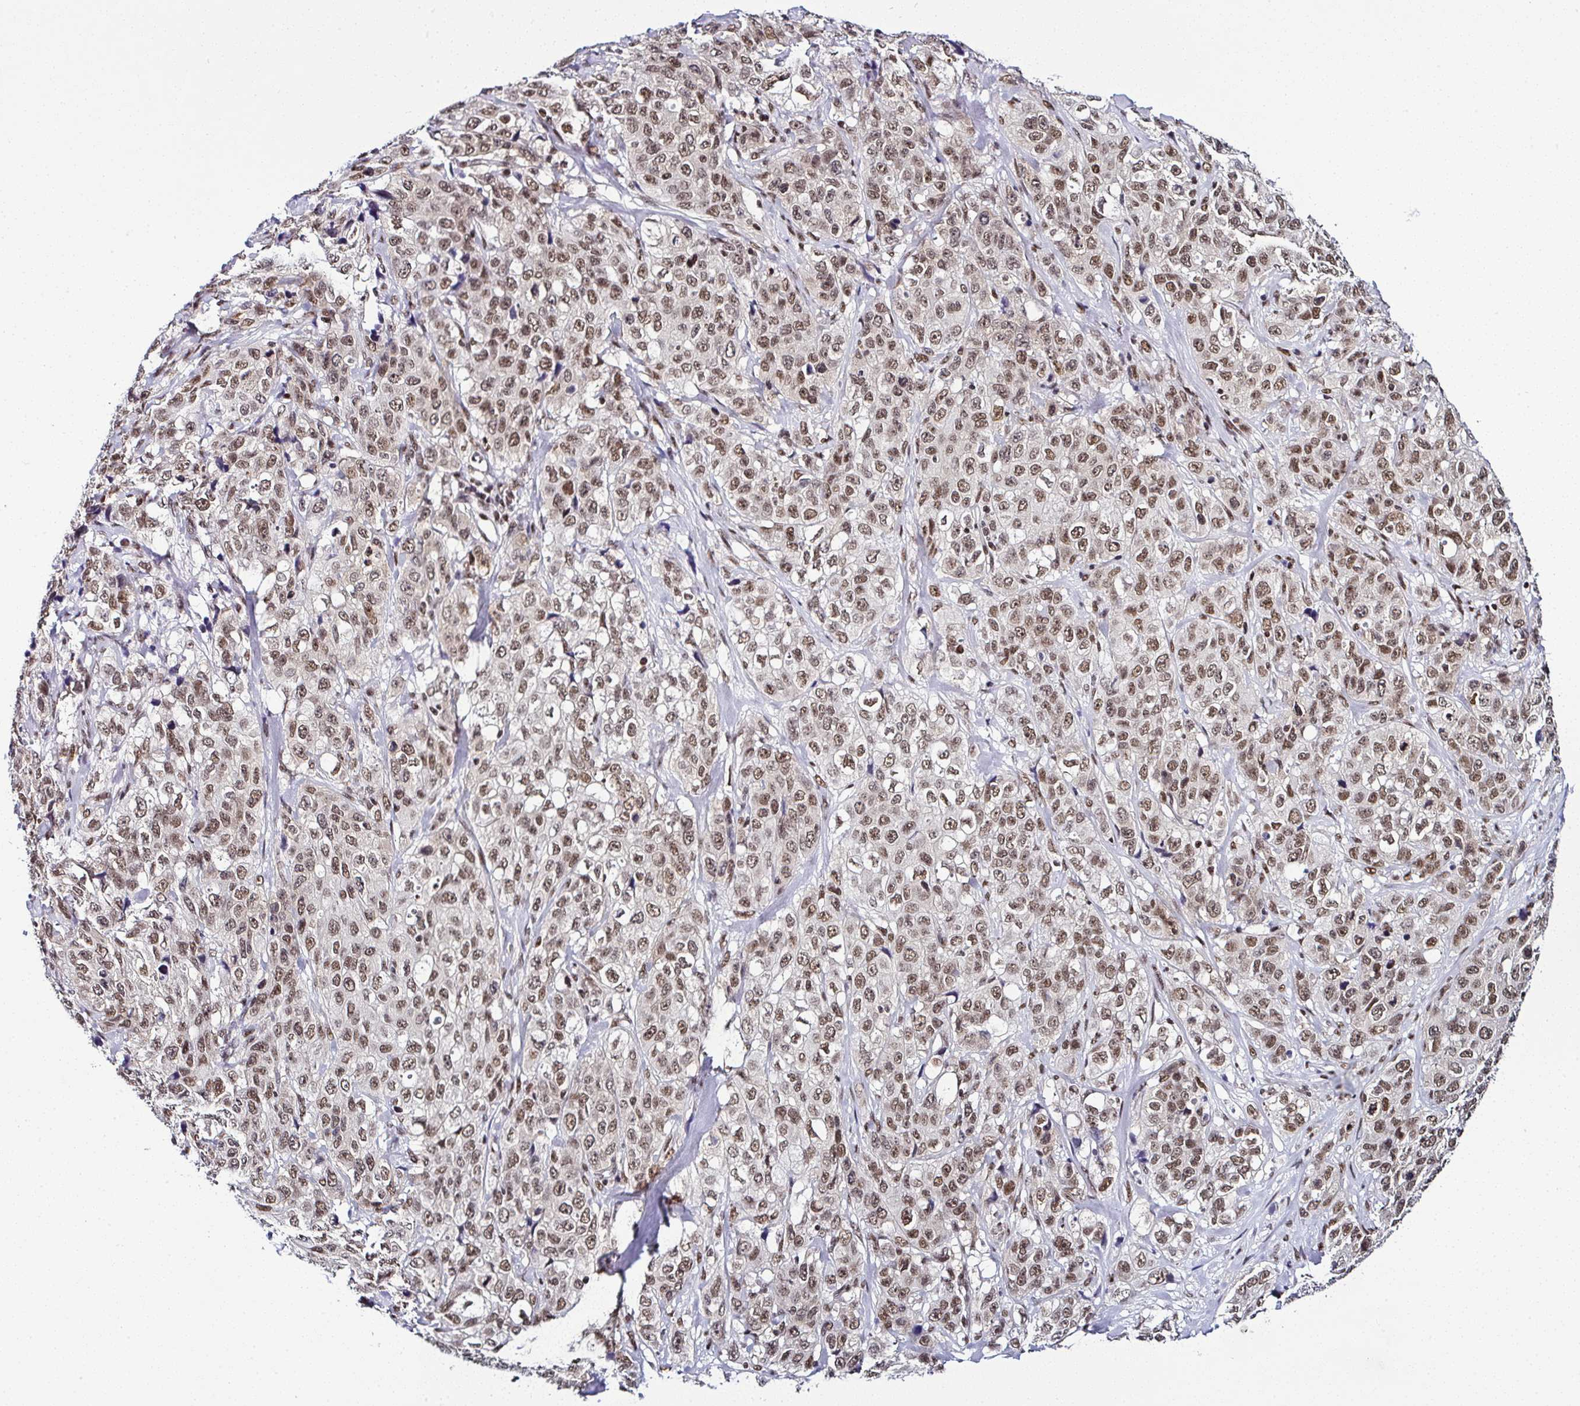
{"staining": {"intensity": "moderate", "quantity": ">75%", "location": "nuclear"}, "tissue": "stomach cancer", "cell_type": "Tumor cells", "image_type": "cancer", "snomed": [{"axis": "morphology", "description": "Adenocarcinoma, NOS"}, {"axis": "topography", "description": "Stomach"}], "caption": "Stomach cancer stained with DAB (3,3'-diaminobenzidine) immunohistochemistry displays medium levels of moderate nuclear positivity in approximately >75% of tumor cells. The protein is shown in brown color, while the nuclei are stained blue.", "gene": "DR1", "patient": {"sex": "male", "age": 48}}